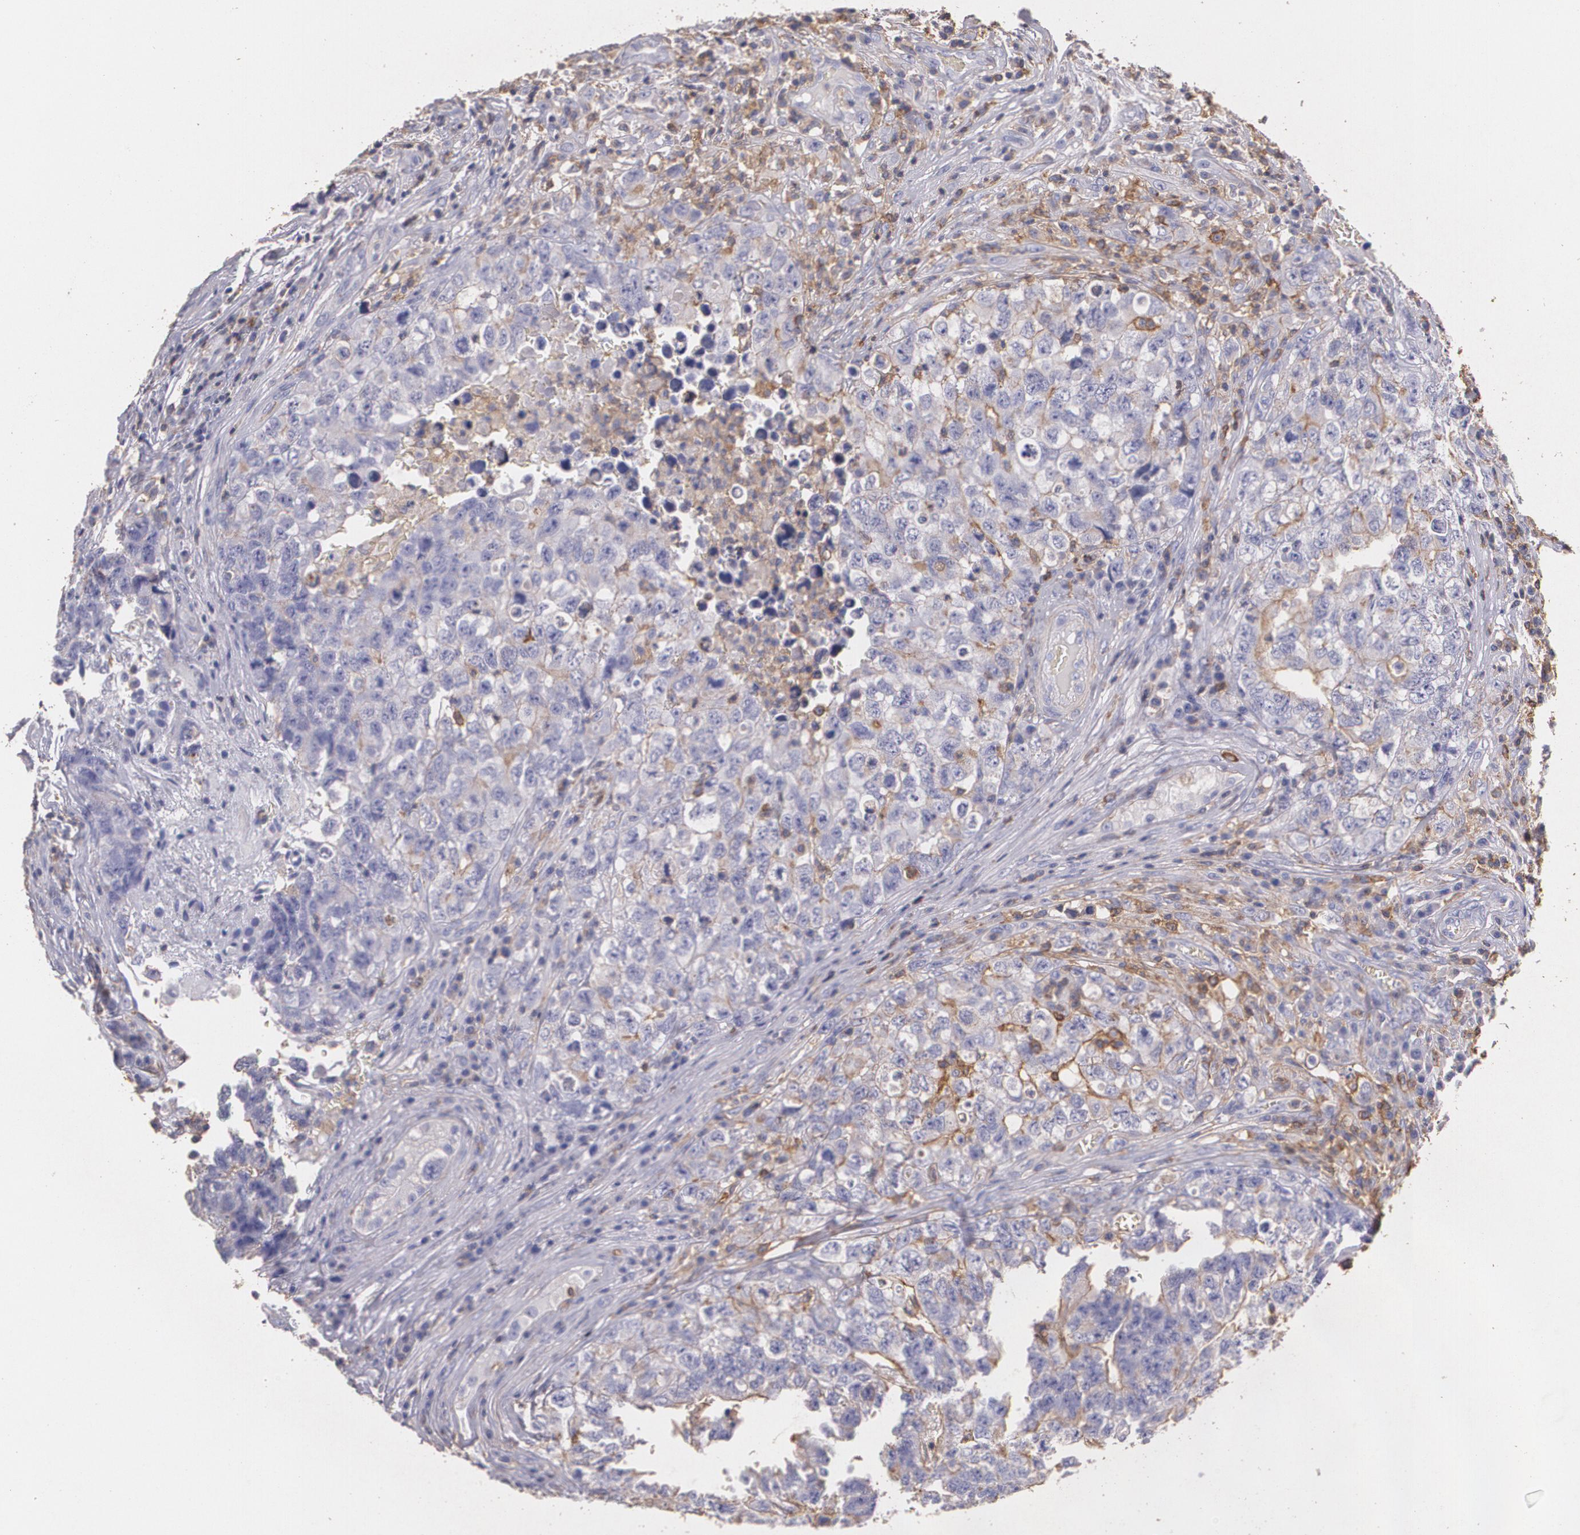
{"staining": {"intensity": "negative", "quantity": "none", "location": "none"}, "tissue": "testis cancer", "cell_type": "Tumor cells", "image_type": "cancer", "snomed": [{"axis": "morphology", "description": "Carcinoma, Embryonal, NOS"}, {"axis": "topography", "description": "Testis"}], "caption": "Immunohistochemistry (IHC) histopathology image of neoplastic tissue: human testis cancer (embryonal carcinoma) stained with DAB (3,3'-diaminobenzidine) reveals no significant protein positivity in tumor cells. (DAB (3,3'-diaminobenzidine) immunohistochemistry visualized using brightfield microscopy, high magnification).", "gene": "TGFBR1", "patient": {"sex": "male", "age": 31}}